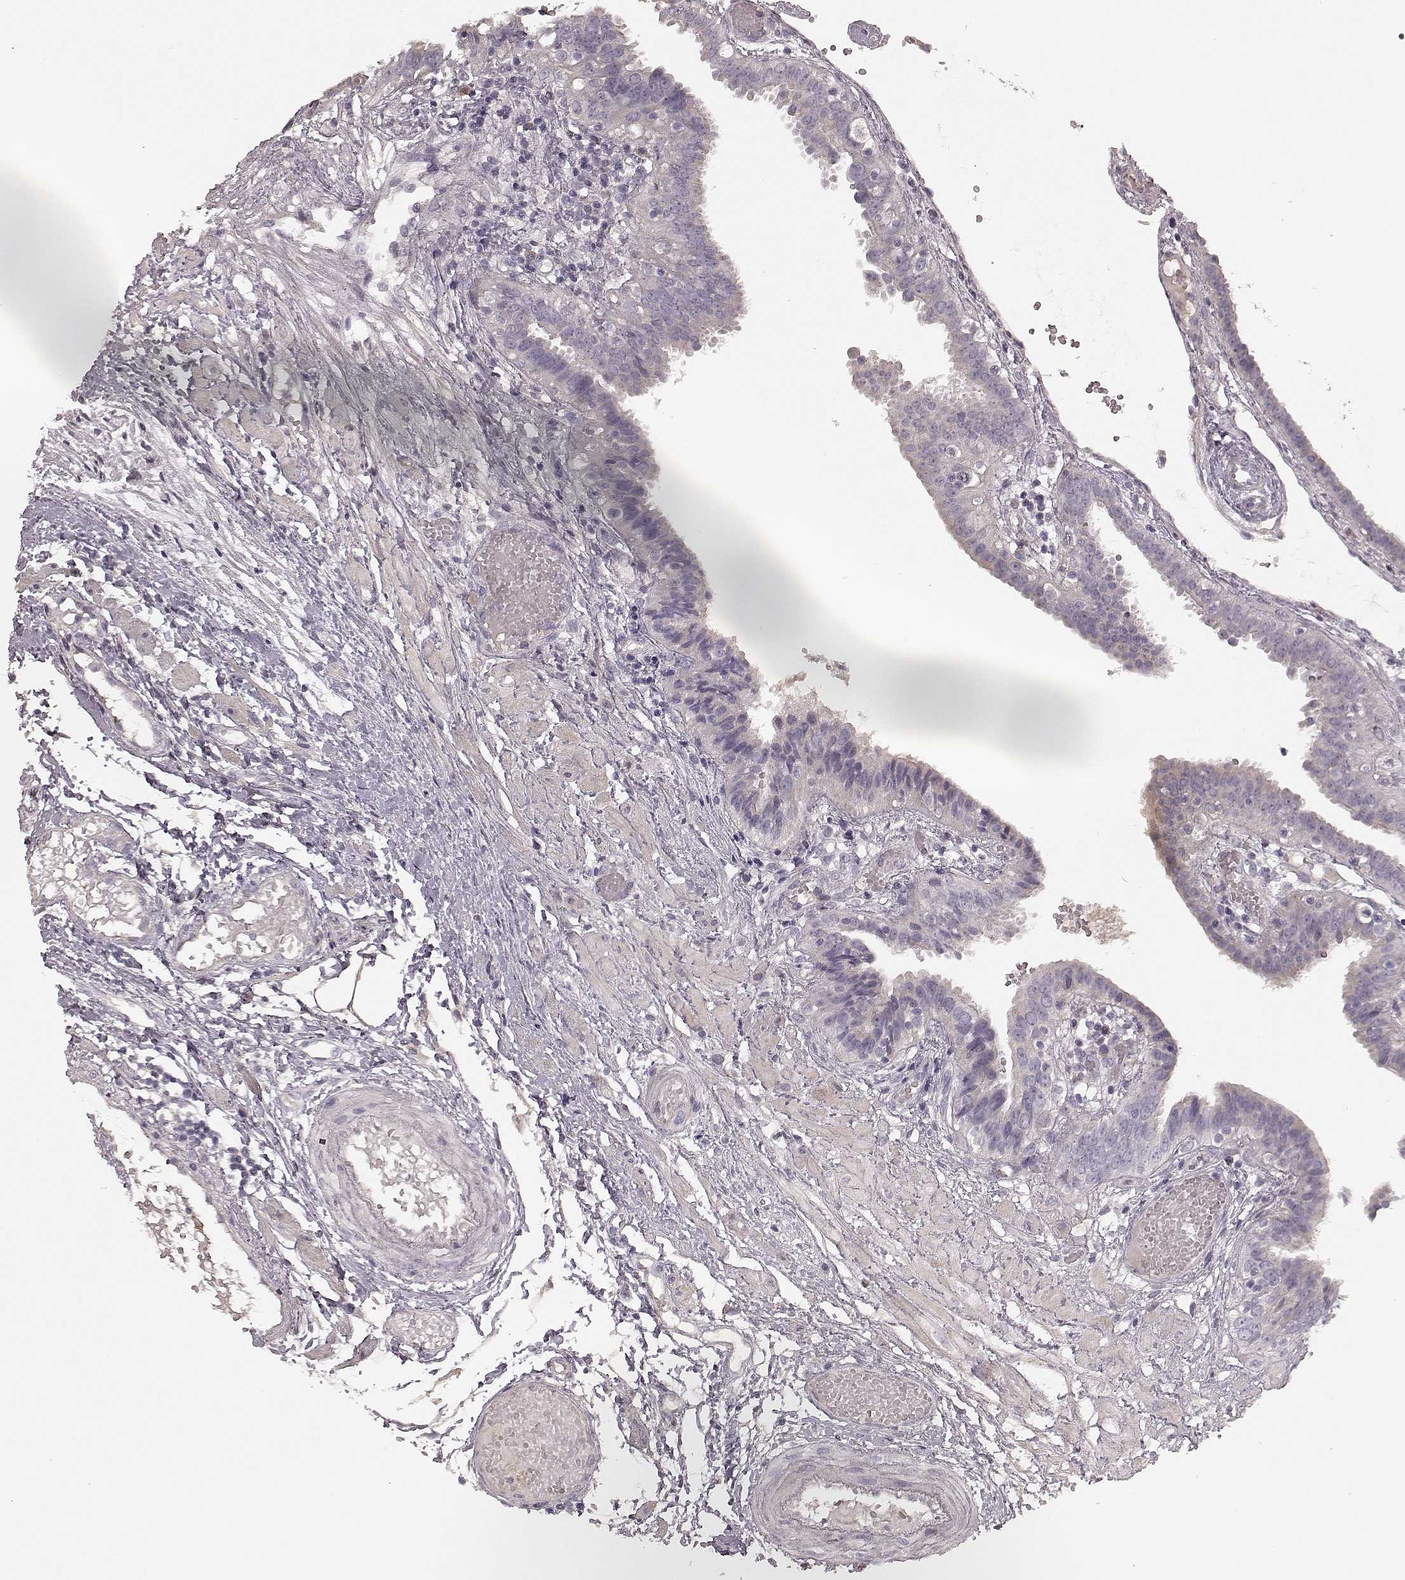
{"staining": {"intensity": "negative", "quantity": "none", "location": "none"}, "tissue": "fallopian tube", "cell_type": "Glandular cells", "image_type": "normal", "snomed": [{"axis": "morphology", "description": "Normal tissue, NOS"}, {"axis": "topography", "description": "Fallopian tube"}], "caption": "Immunohistochemistry (IHC) histopathology image of benign fallopian tube stained for a protein (brown), which shows no expression in glandular cells.", "gene": "MIA", "patient": {"sex": "female", "age": 37}}